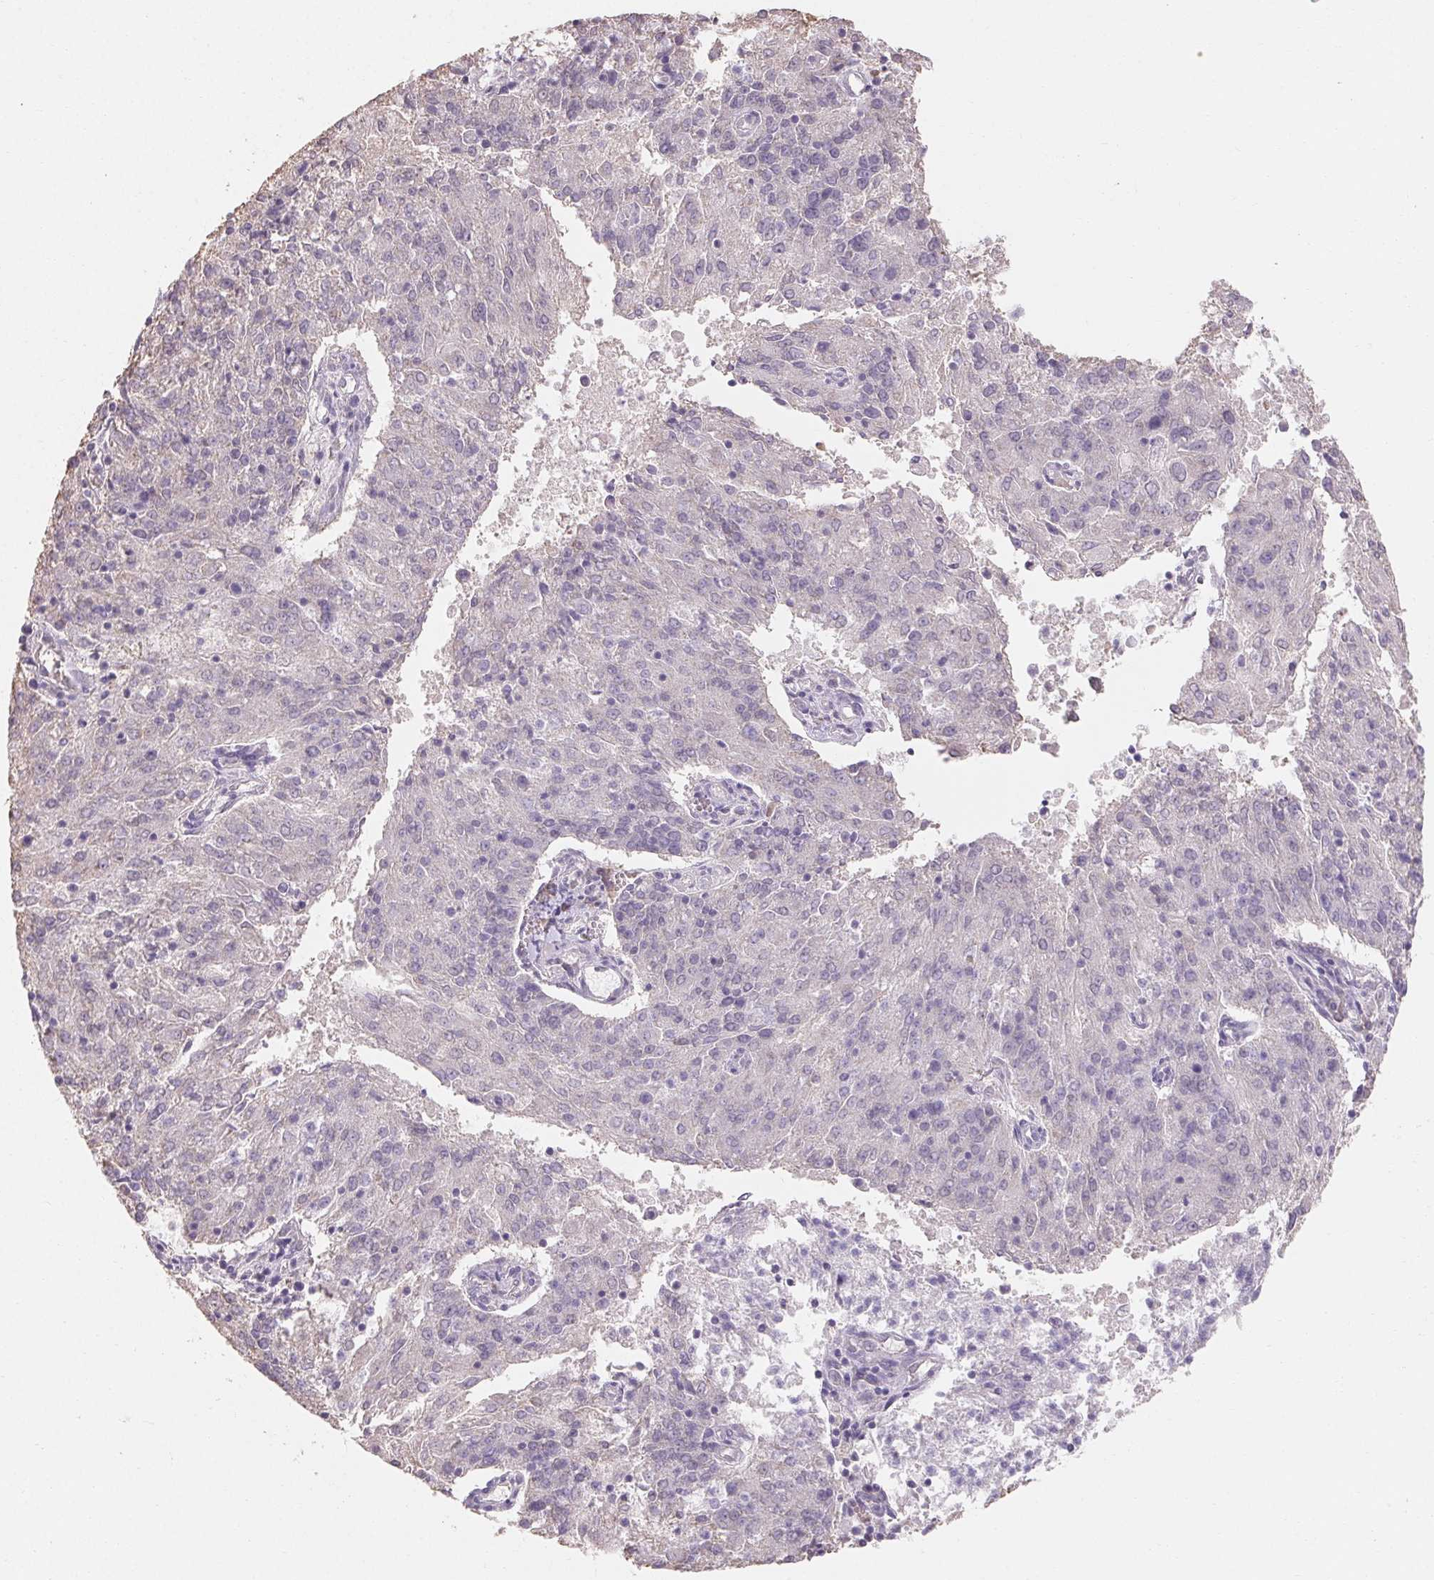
{"staining": {"intensity": "negative", "quantity": "none", "location": "none"}, "tissue": "endometrial cancer", "cell_type": "Tumor cells", "image_type": "cancer", "snomed": [{"axis": "morphology", "description": "Adenocarcinoma, NOS"}, {"axis": "topography", "description": "Endometrium"}], "caption": "A high-resolution image shows immunohistochemistry staining of adenocarcinoma (endometrial), which displays no significant expression in tumor cells.", "gene": "MAP7D2", "patient": {"sex": "female", "age": 82}}